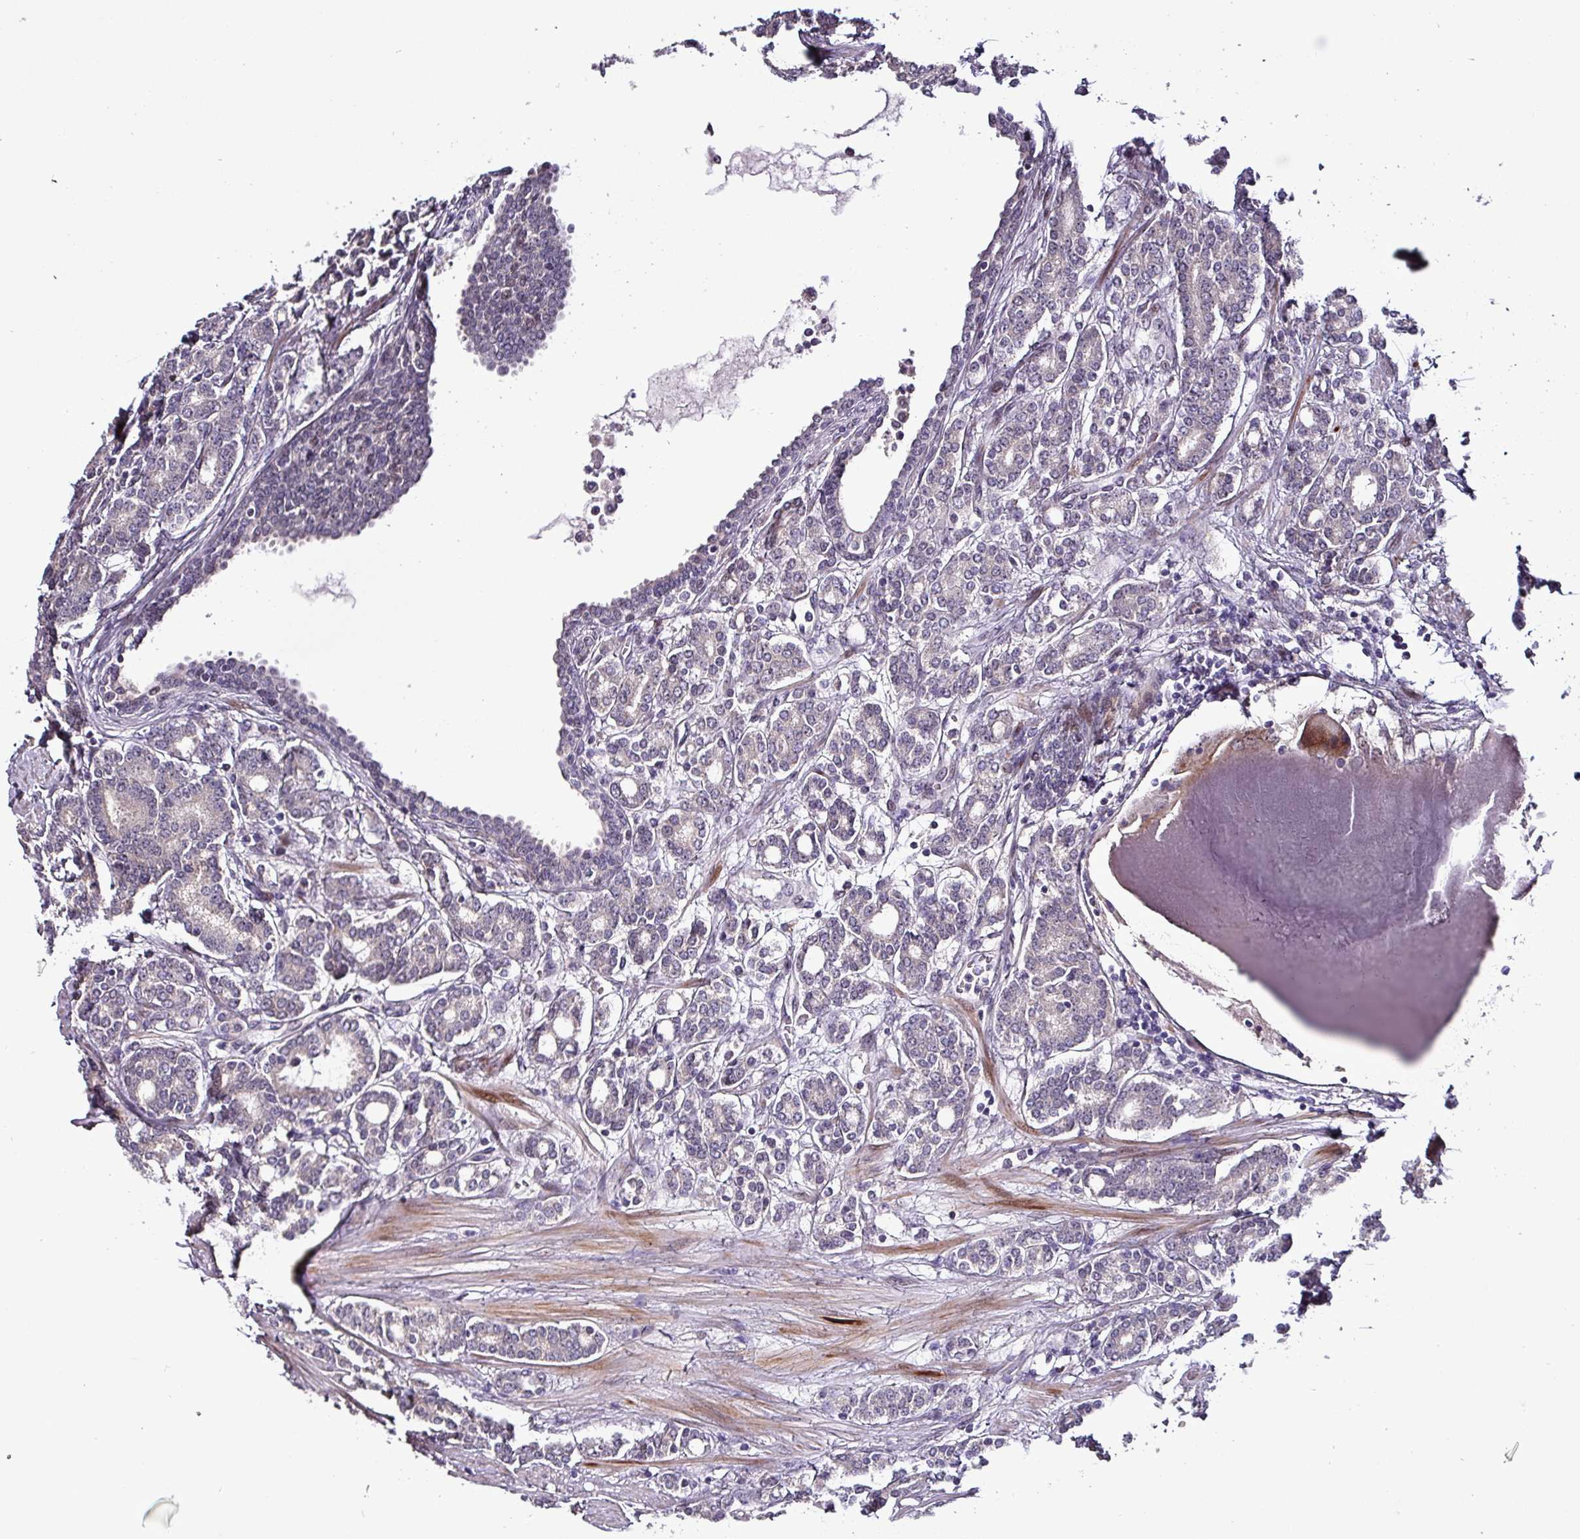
{"staining": {"intensity": "negative", "quantity": "none", "location": "none"}, "tissue": "prostate cancer", "cell_type": "Tumor cells", "image_type": "cancer", "snomed": [{"axis": "morphology", "description": "Adenocarcinoma, High grade"}, {"axis": "topography", "description": "Prostate"}], "caption": "This photomicrograph is of prostate cancer stained with IHC to label a protein in brown with the nuclei are counter-stained blue. There is no positivity in tumor cells.", "gene": "GRAPL", "patient": {"sex": "male", "age": 62}}